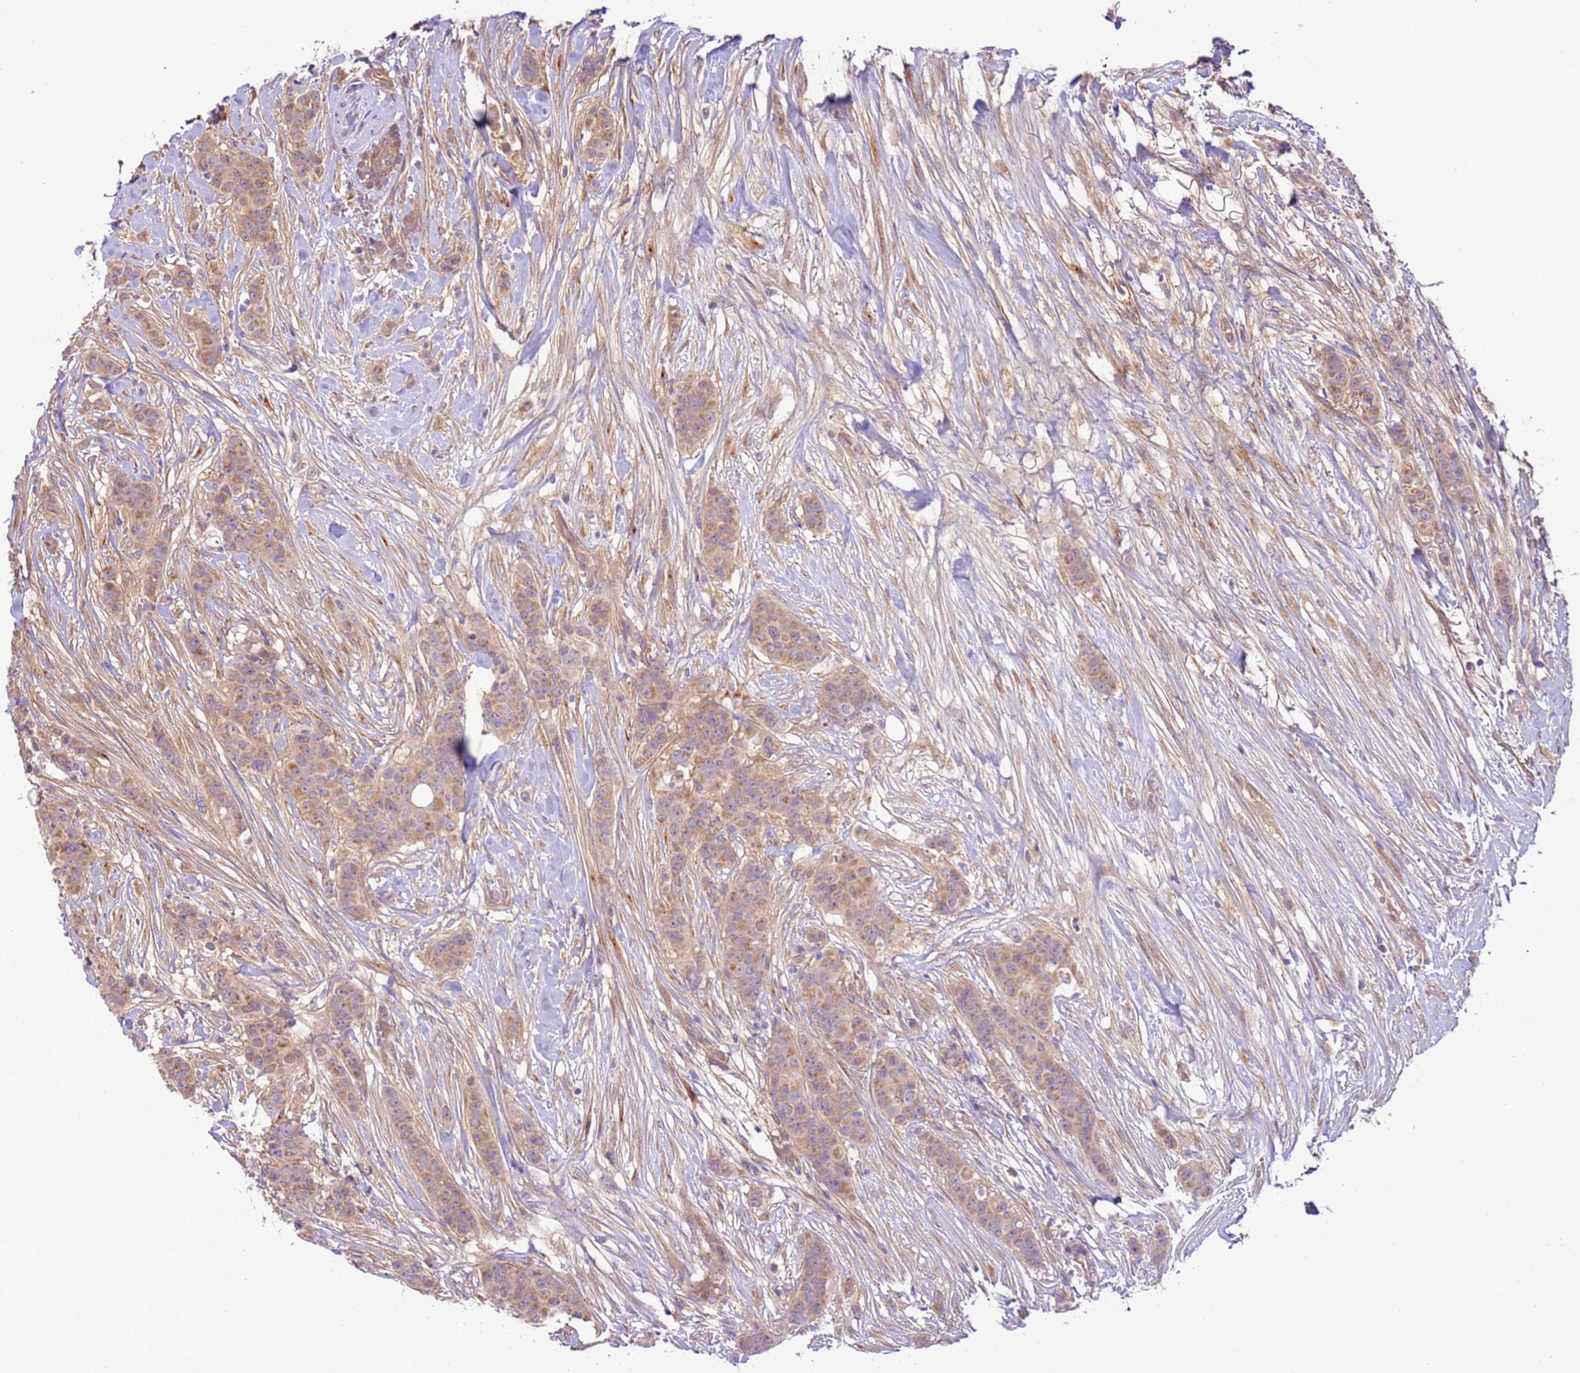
{"staining": {"intensity": "weak", "quantity": "25%-75%", "location": "cytoplasmic/membranous"}, "tissue": "breast cancer", "cell_type": "Tumor cells", "image_type": "cancer", "snomed": [{"axis": "morphology", "description": "Duct carcinoma"}, {"axis": "topography", "description": "Breast"}], "caption": "Infiltrating ductal carcinoma (breast) was stained to show a protein in brown. There is low levels of weak cytoplasmic/membranous staining in approximately 25%-75% of tumor cells.", "gene": "SCARA3", "patient": {"sex": "female", "age": 40}}